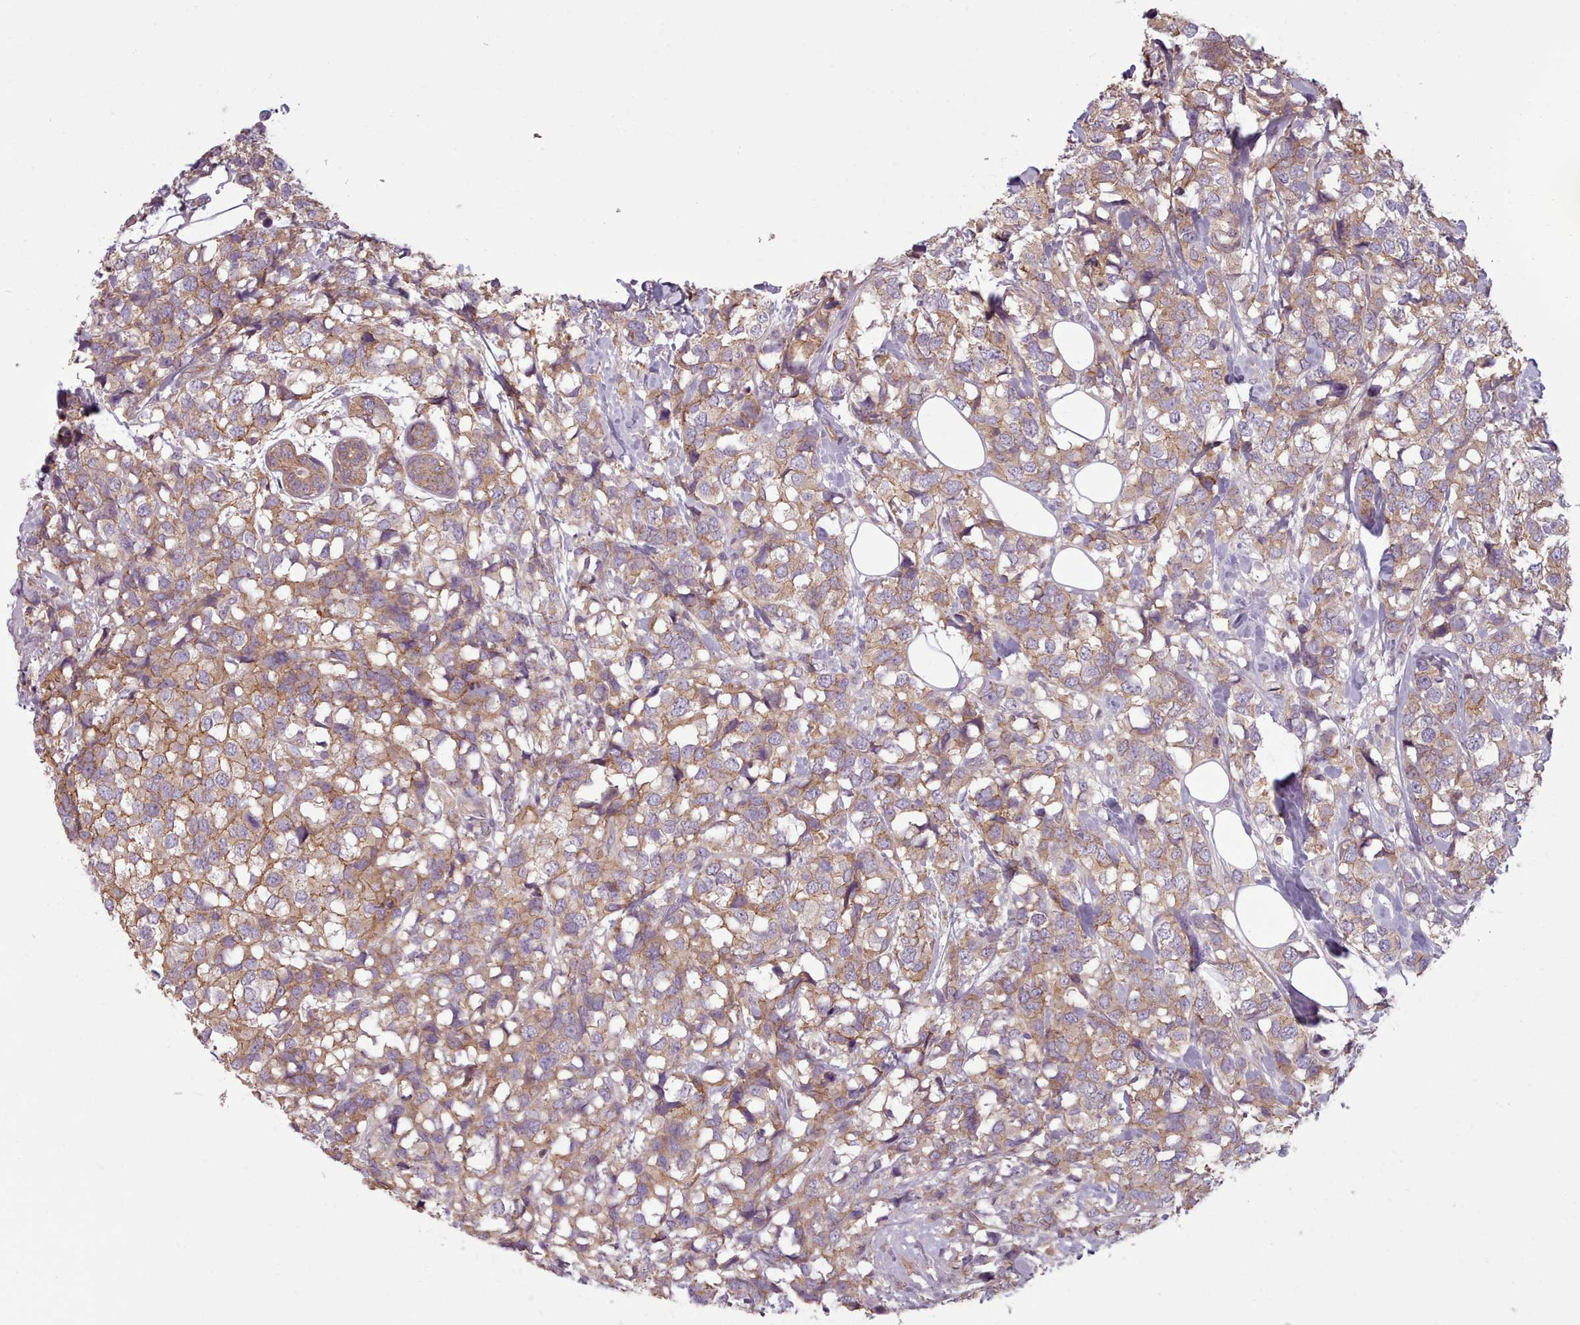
{"staining": {"intensity": "moderate", "quantity": ">75%", "location": "cytoplasmic/membranous"}, "tissue": "breast cancer", "cell_type": "Tumor cells", "image_type": "cancer", "snomed": [{"axis": "morphology", "description": "Lobular carcinoma"}, {"axis": "topography", "description": "Breast"}], "caption": "The micrograph reveals a brown stain indicating the presence of a protein in the cytoplasmic/membranous of tumor cells in breast cancer (lobular carcinoma).", "gene": "NT5DC2", "patient": {"sex": "female", "age": 59}}